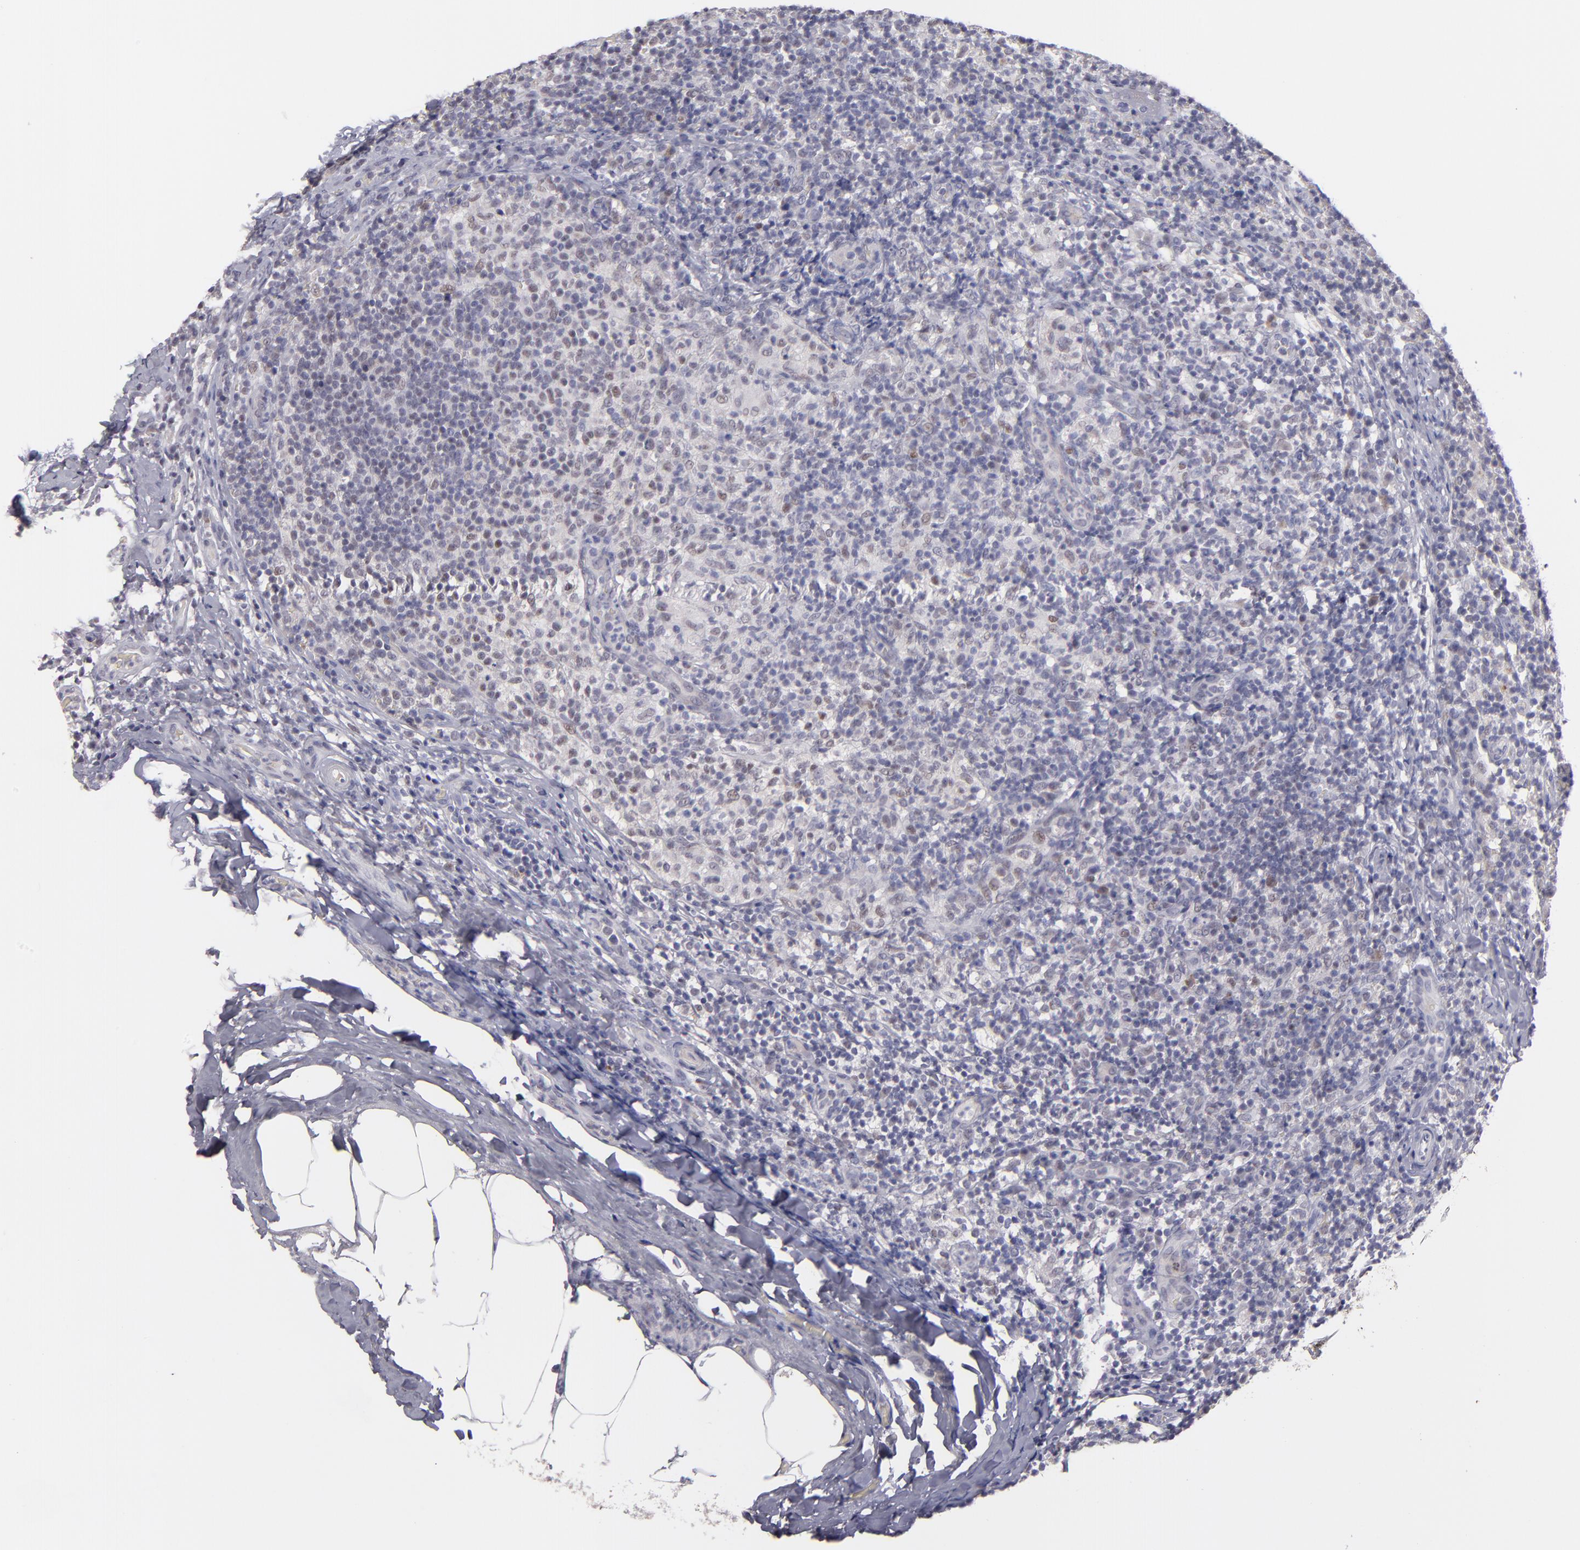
{"staining": {"intensity": "weak", "quantity": "25%-75%", "location": "nuclear"}, "tissue": "lymph node", "cell_type": "Germinal center cells", "image_type": "normal", "snomed": [{"axis": "morphology", "description": "Normal tissue, NOS"}, {"axis": "morphology", "description": "Inflammation, NOS"}, {"axis": "topography", "description": "Lymph node"}], "caption": "IHC of unremarkable human lymph node demonstrates low levels of weak nuclear positivity in approximately 25%-75% of germinal center cells. IHC stains the protein in brown and the nuclei are stained blue.", "gene": "OTUB2", "patient": {"sex": "male", "age": 46}}